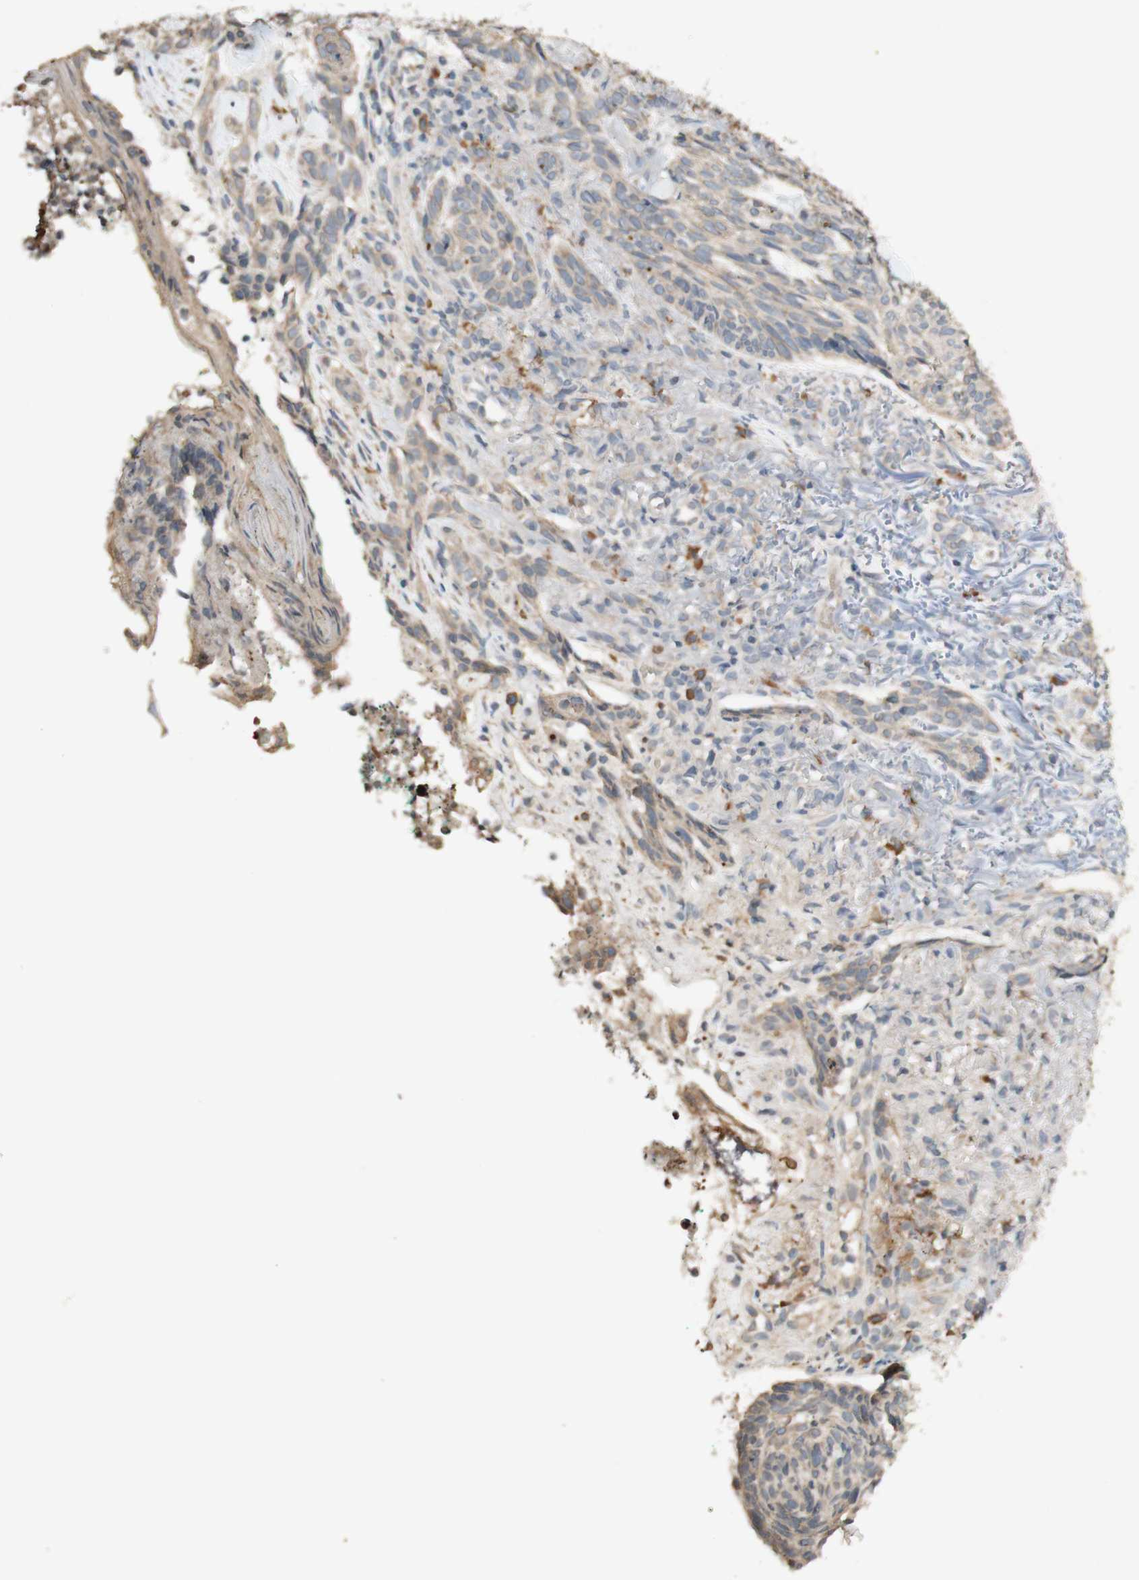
{"staining": {"intensity": "weak", "quantity": ">75%", "location": "cytoplasmic/membranous"}, "tissue": "skin cancer", "cell_type": "Tumor cells", "image_type": "cancer", "snomed": [{"axis": "morphology", "description": "Basal cell carcinoma"}, {"axis": "topography", "description": "Skin"}], "caption": "Skin cancer (basal cell carcinoma) was stained to show a protein in brown. There is low levels of weak cytoplasmic/membranous expression in about >75% of tumor cells.", "gene": "CLCN2", "patient": {"sex": "male", "age": 43}}